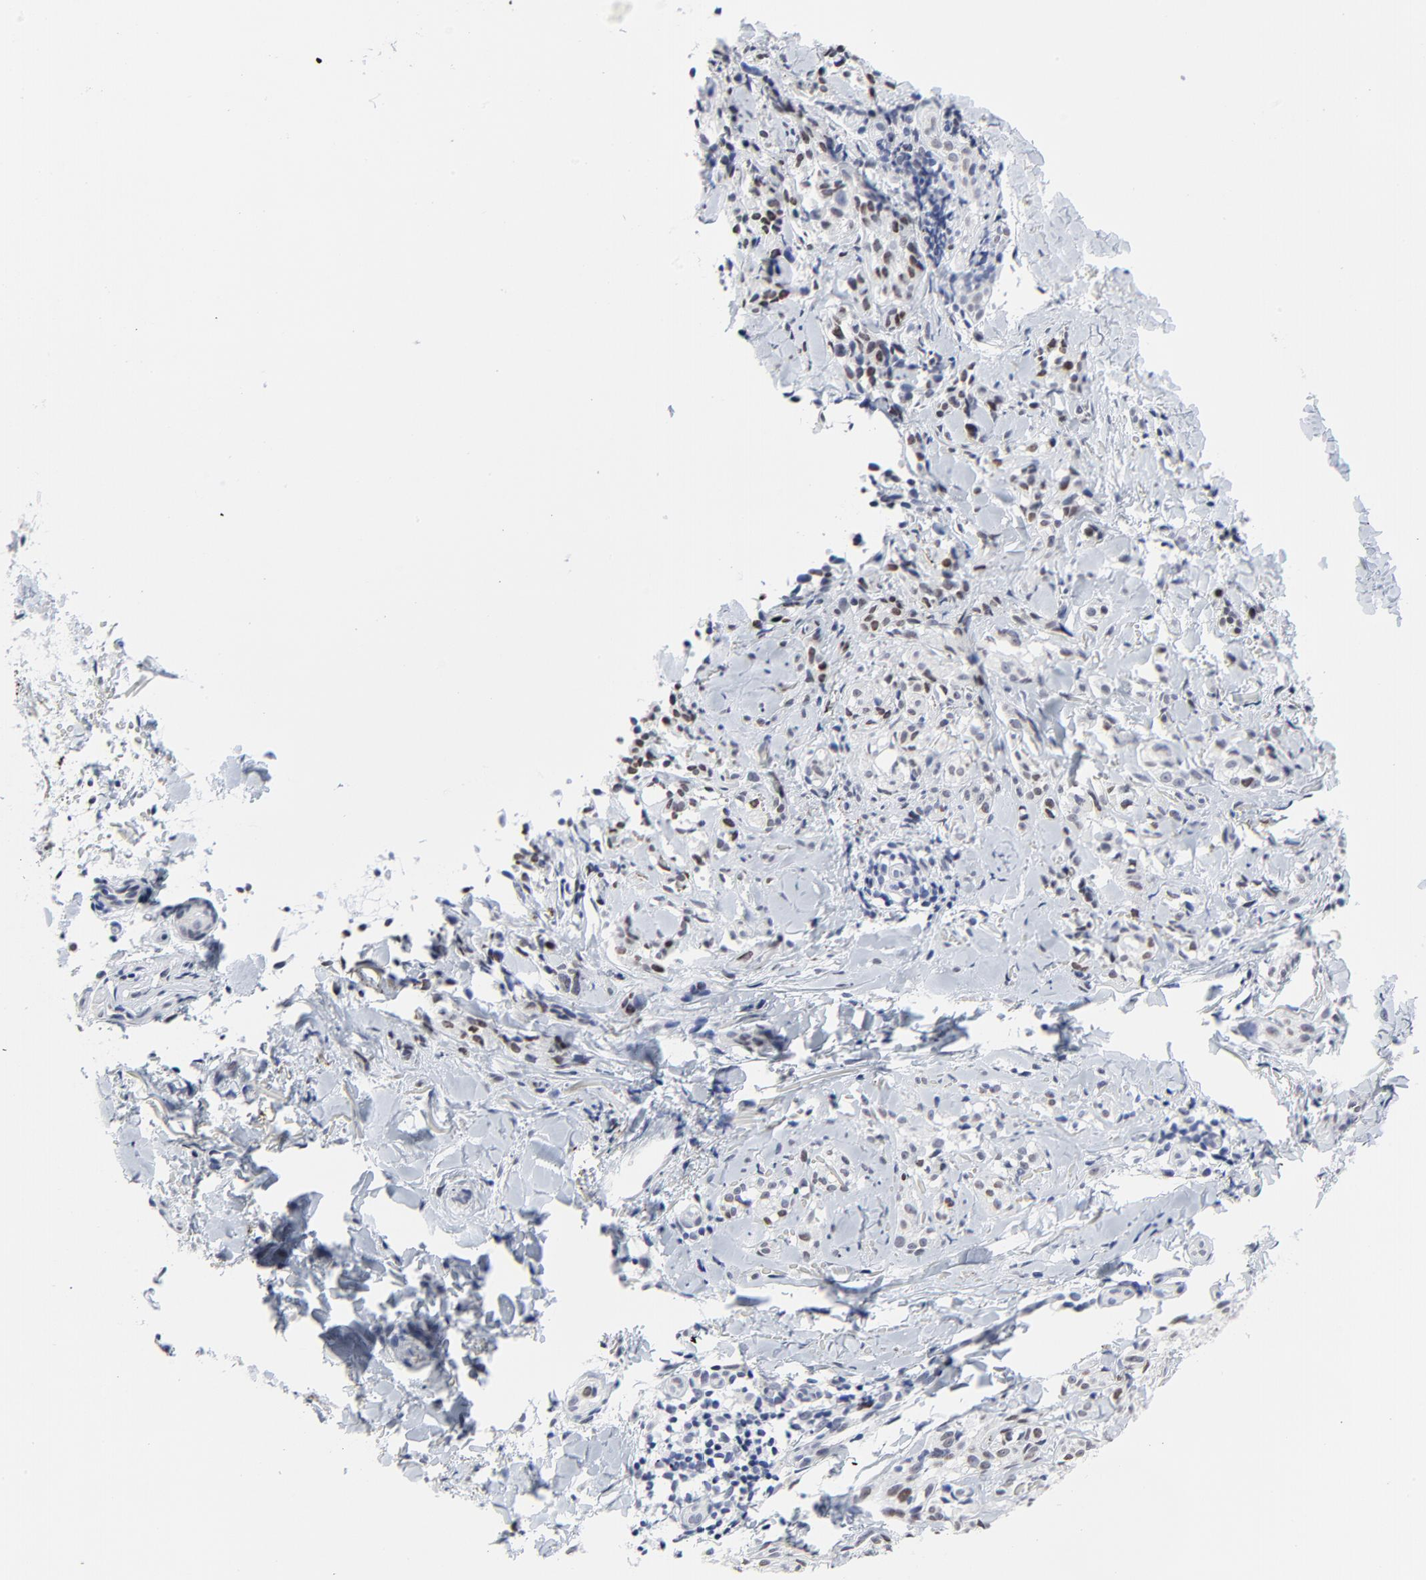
{"staining": {"intensity": "weak", "quantity": "<25%", "location": "nuclear"}, "tissue": "melanoma", "cell_type": "Tumor cells", "image_type": "cancer", "snomed": [{"axis": "morphology", "description": "Malignant melanoma, Metastatic site"}, {"axis": "topography", "description": "Skin"}], "caption": "High power microscopy image of an IHC image of melanoma, revealing no significant positivity in tumor cells.", "gene": "ZNF589", "patient": {"sex": "female", "age": 66}}